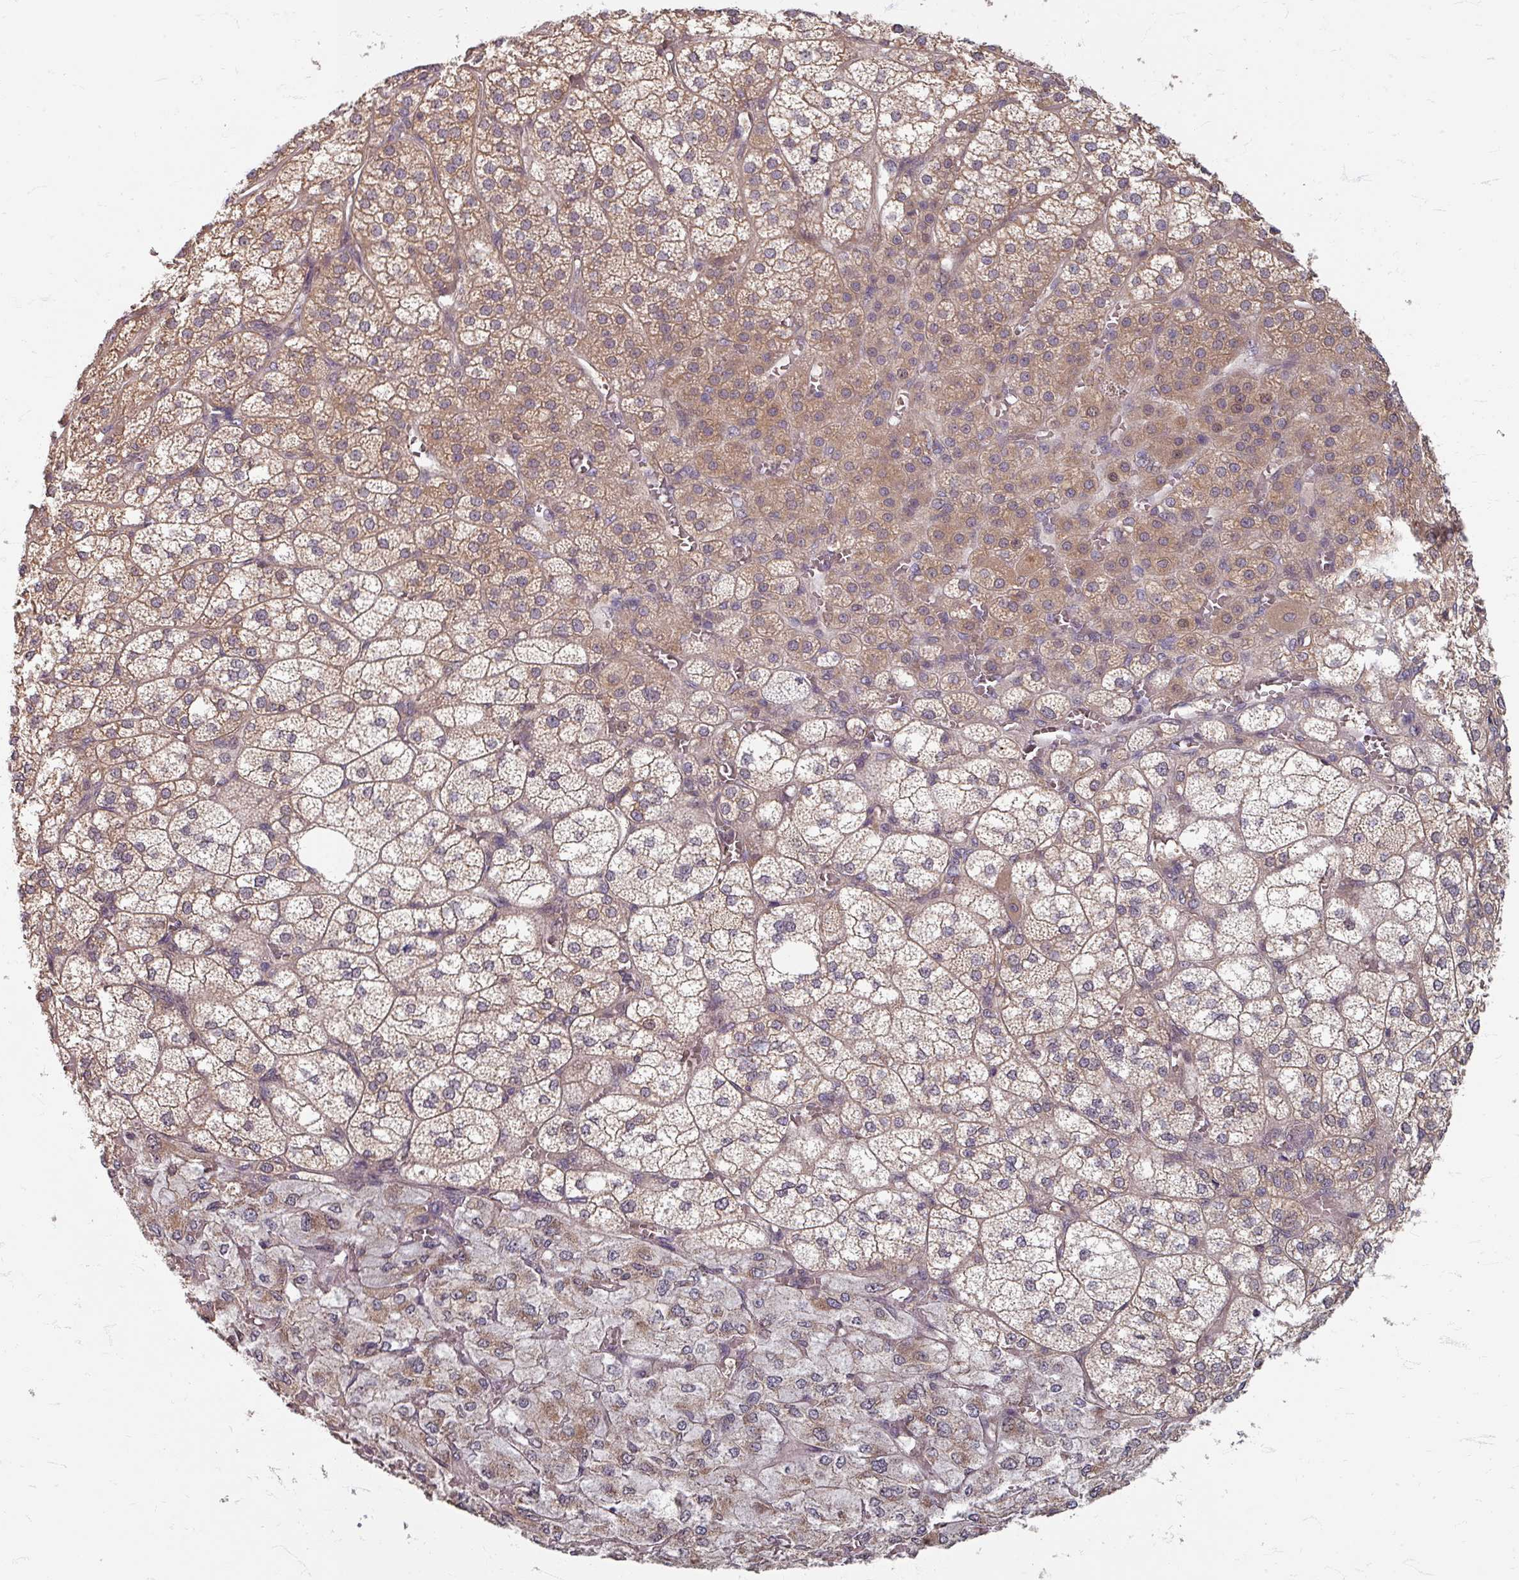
{"staining": {"intensity": "moderate", "quantity": ">75%", "location": "cytoplasmic/membranous"}, "tissue": "adrenal gland", "cell_type": "Glandular cells", "image_type": "normal", "snomed": [{"axis": "morphology", "description": "Normal tissue, NOS"}, {"axis": "topography", "description": "Adrenal gland"}], "caption": "Moderate cytoplasmic/membranous protein positivity is present in about >75% of glandular cells in adrenal gland. The staining was performed using DAB to visualize the protein expression in brown, while the nuclei were stained in blue with hematoxylin (Magnification: 20x).", "gene": "STAM", "patient": {"sex": "female", "age": 60}}